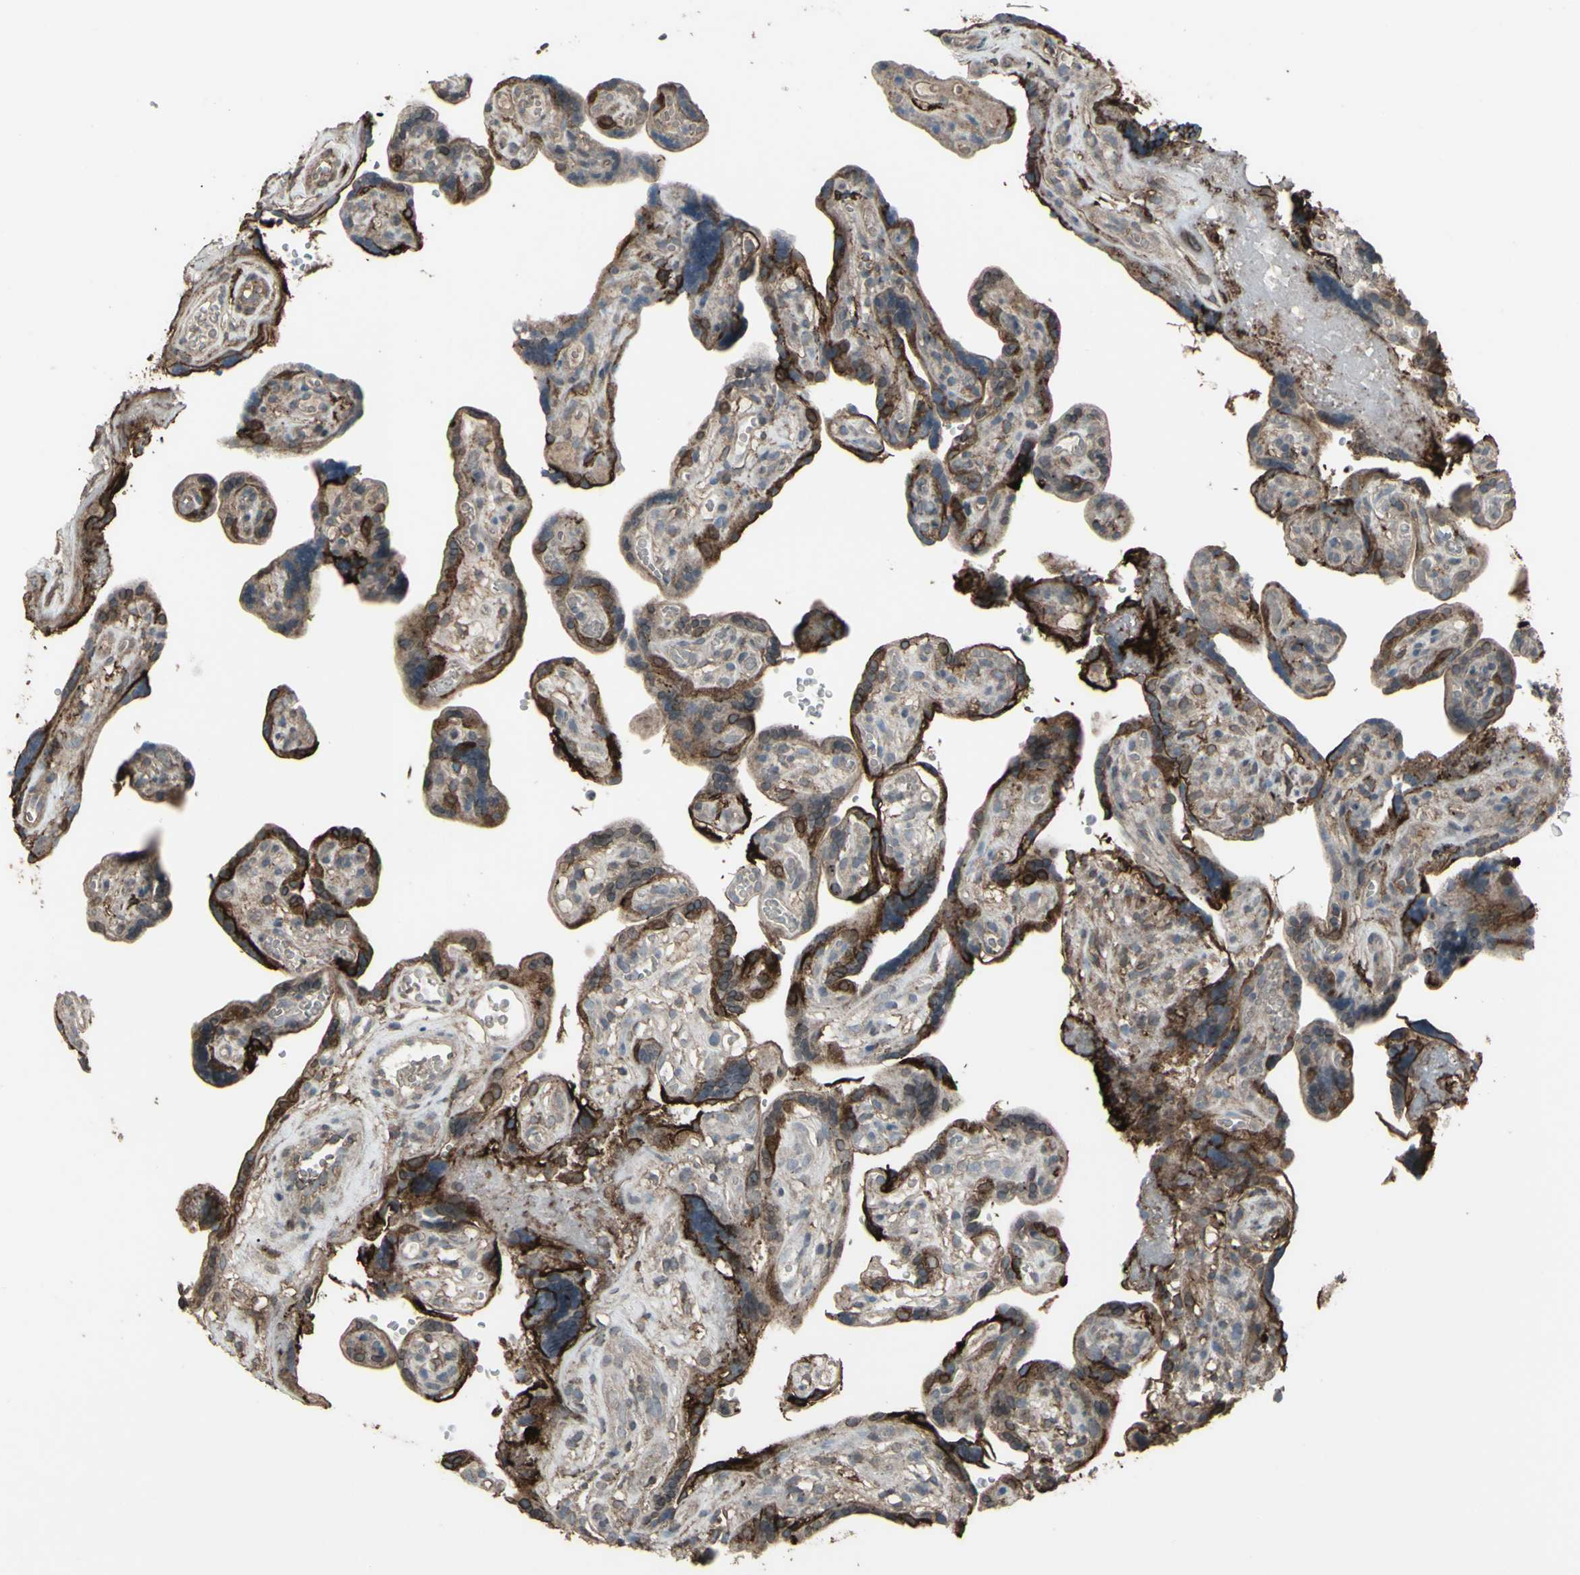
{"staining": {"intensity": "strong", "quantity": ">75%", "location": "cytoplasmic/membranous"}, "tissue": "placenta", "cell_type": "Trophoblastic cells", "image_type": "normal", "snomed": [{"axis": "morphology", "description": "Normal tissue, NOS"}, {"axis": "topography", "description": "Placenta"}], "caption": "Immunohistochemistry (IHC) histopathology image of unremarkable placenta: human placenta stained using IHC displays high levels of strong protein expression localized specifically in the cytoplasmic/membranous of trophoblastic cells, appearing as a cytoplasmic/membranous brown color.", "gene": "SMO", "patient": {"sex": "female", "age": 30}}